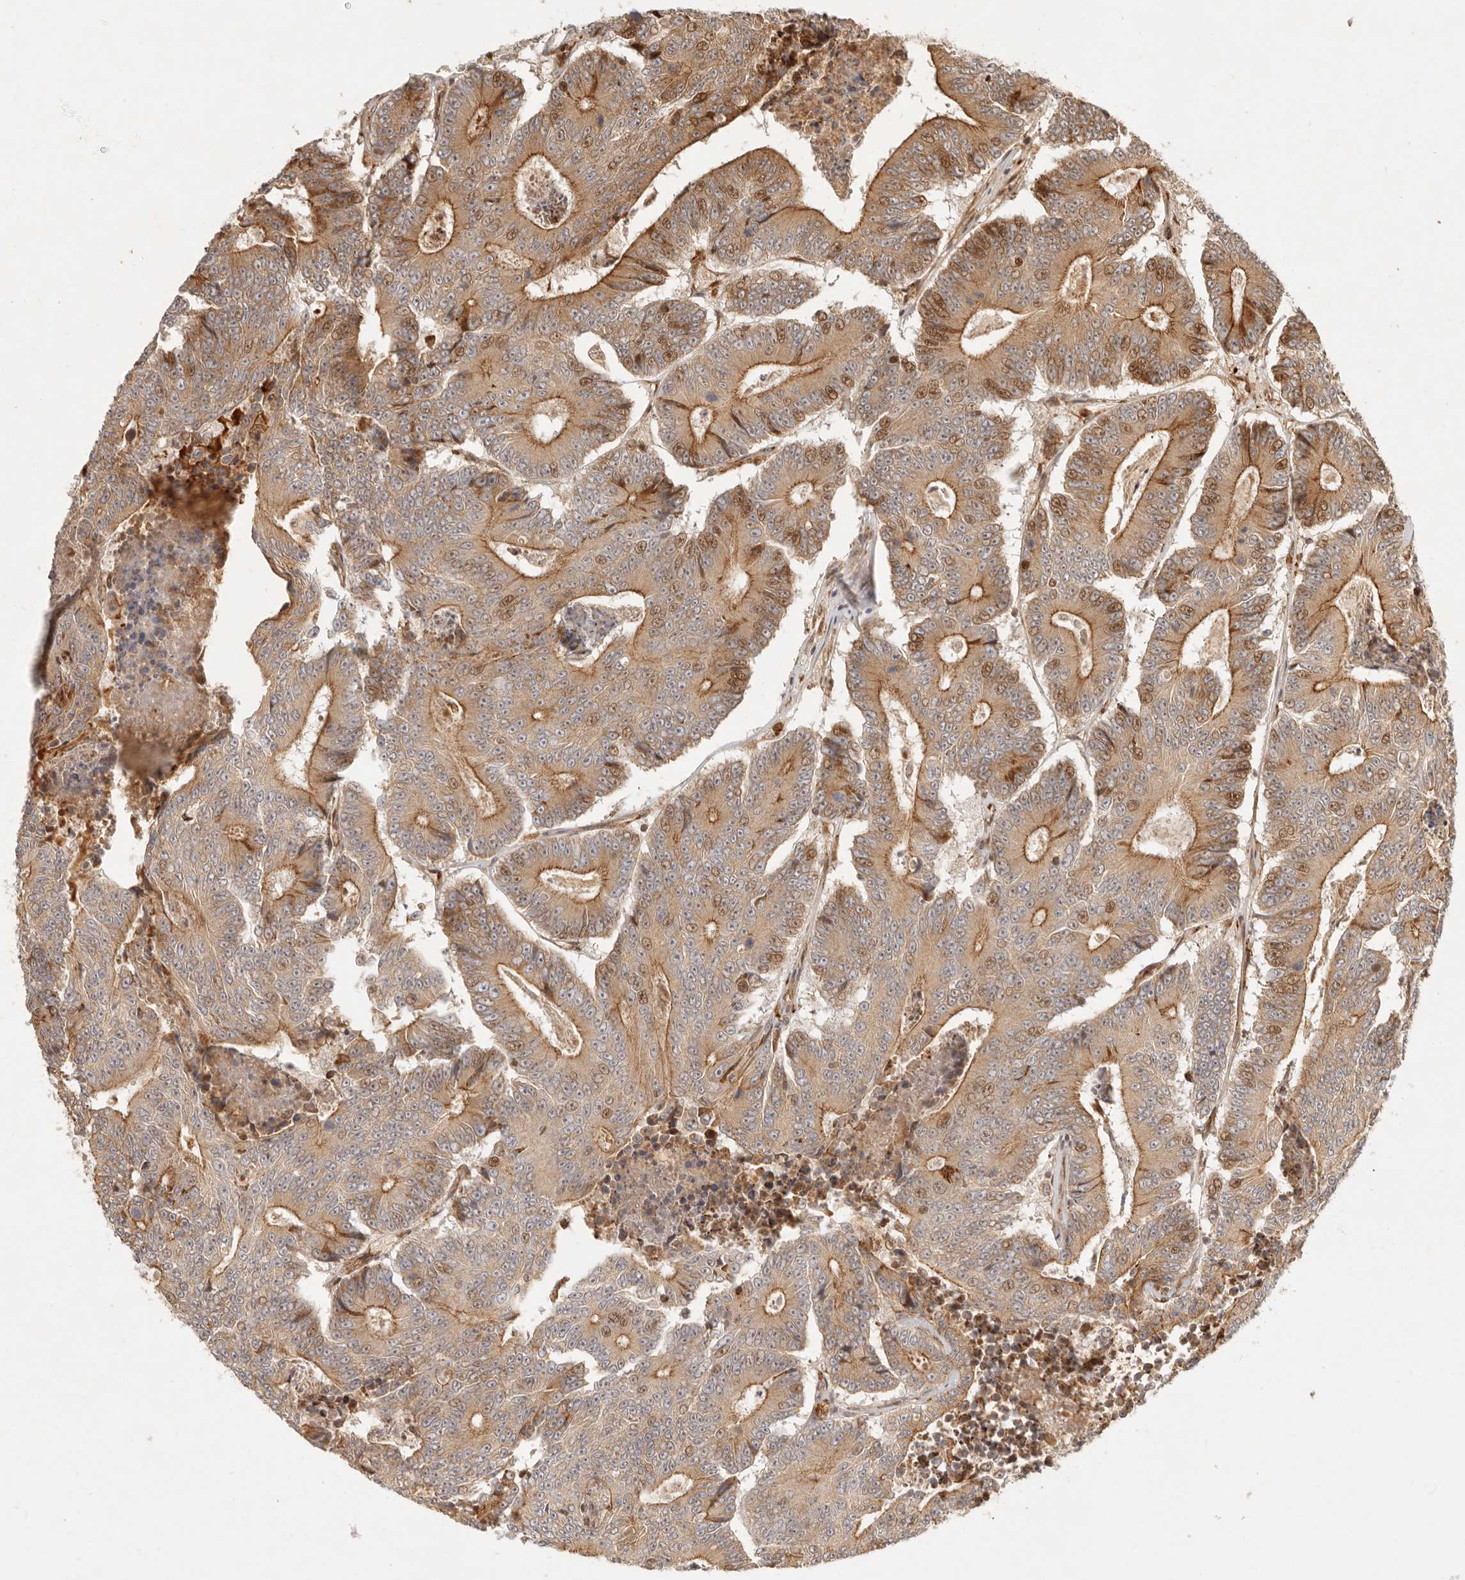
{"staining": {"intensity": "moderate", "quantity": ">75%", "location": "cytoplasmic/membranous"}, "tissue": "colorectal cancer", "cell_type": "Tumor cells", "image_type": "cancer", "snomed": [{"axis": "morphology", "description": "Adenocarcinoma, NOS"}, {"axis": "topography", "description": "Colon"}], "caption": "Approximately >75% of tumor cells in human adenocarcinoma (colorectal) show moderate cytoplasmic/membranous protein staining as visualized by brown immunohistochemical staining.", "gene": "KLHL38", "patient": {"sex": "male", "age": 83}}